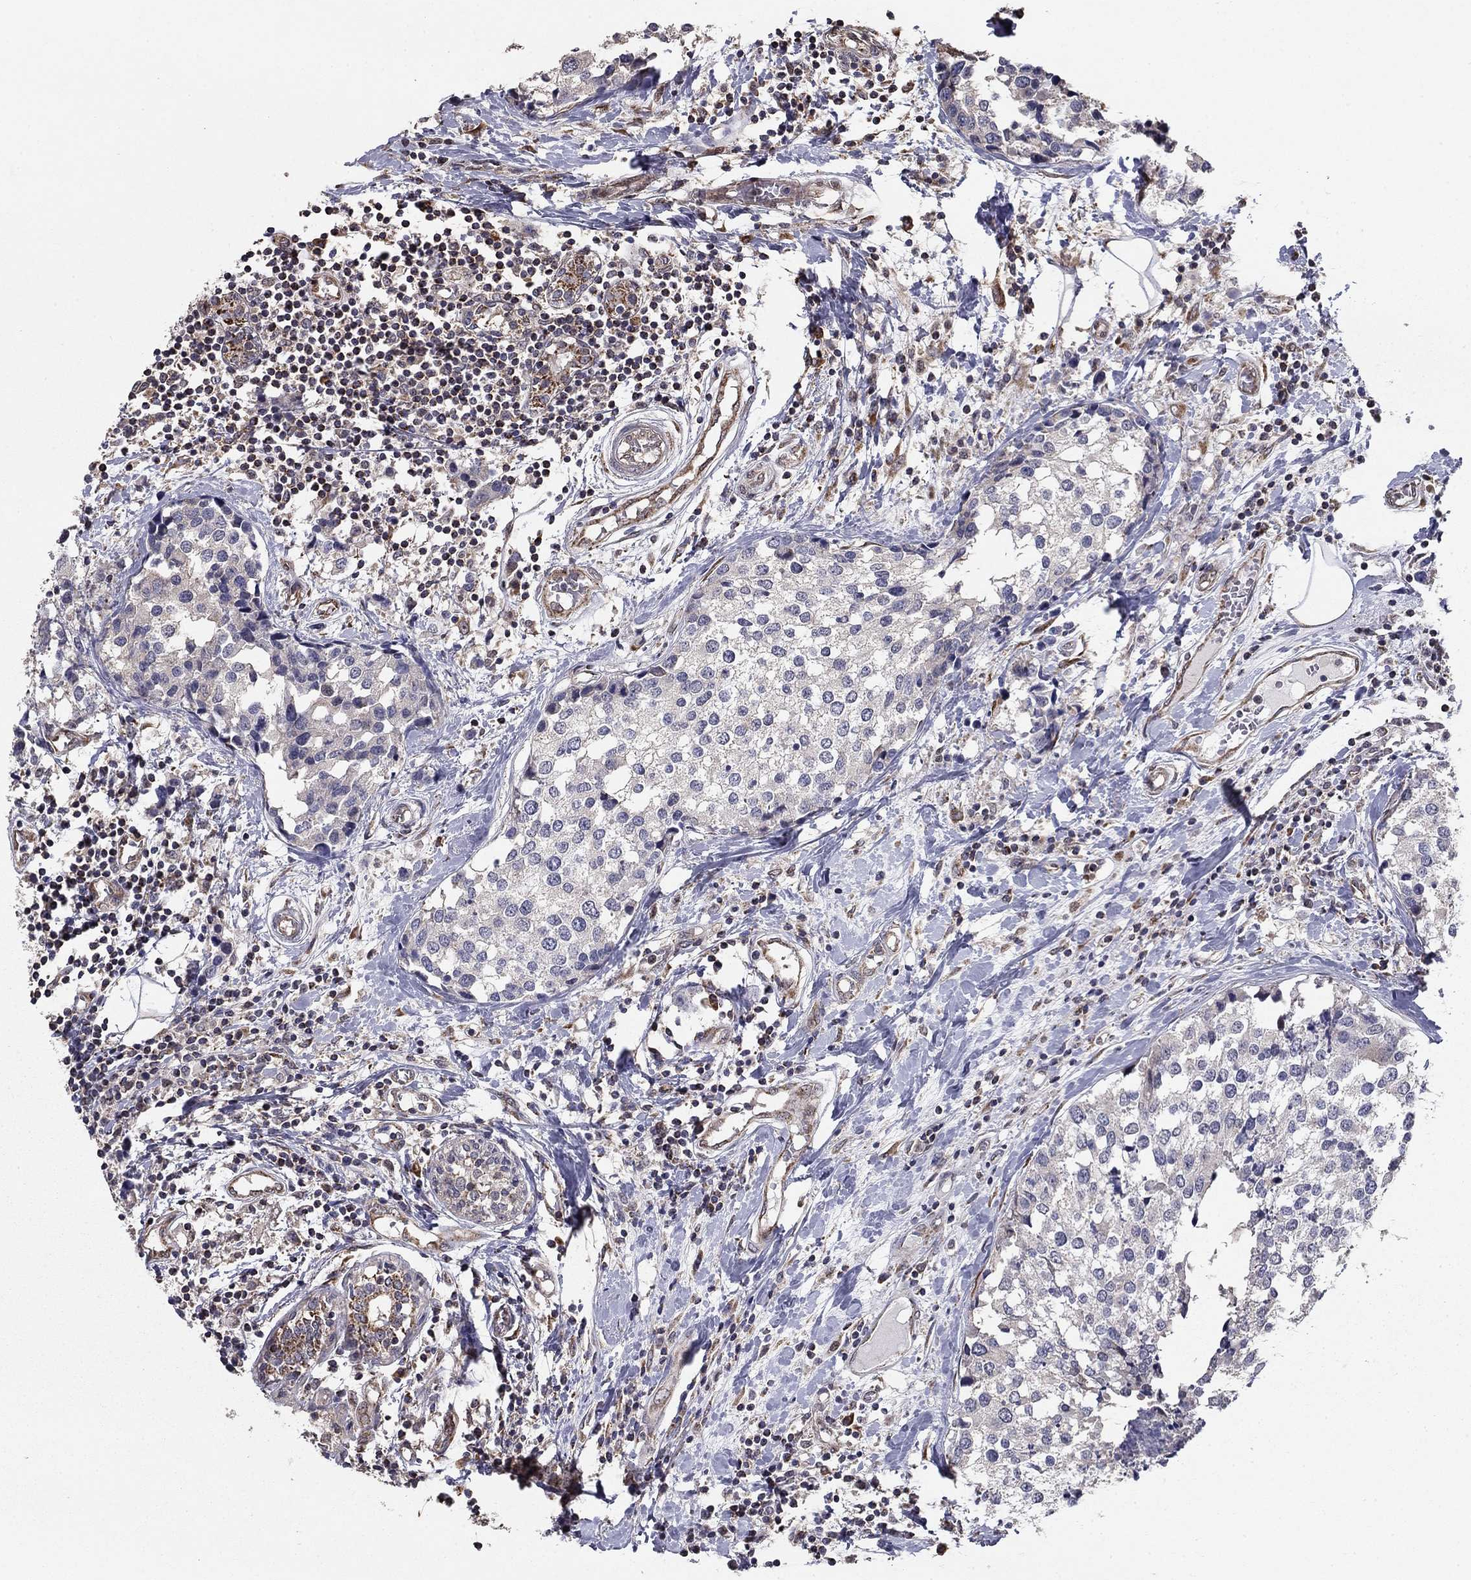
{"staining": {"intensity": "negative", "quantity": "none", "location": "none"}, "tissue": "breast cancer", "cell_type": "Tumor cells", "image_type": "cancer", "snomed": [{"axis": "morphology", "description": "Lobular carcinoma"}, {"axis": "topography", "description": "Breast"}], "caption": "This is an immunohistochemistry (IHC) histopathology image of human breast lobular carcinoma. There is no staining in tumor cells.", "gene": "NKIRAS1", "patient": {"sex": "female", "age": 59}}